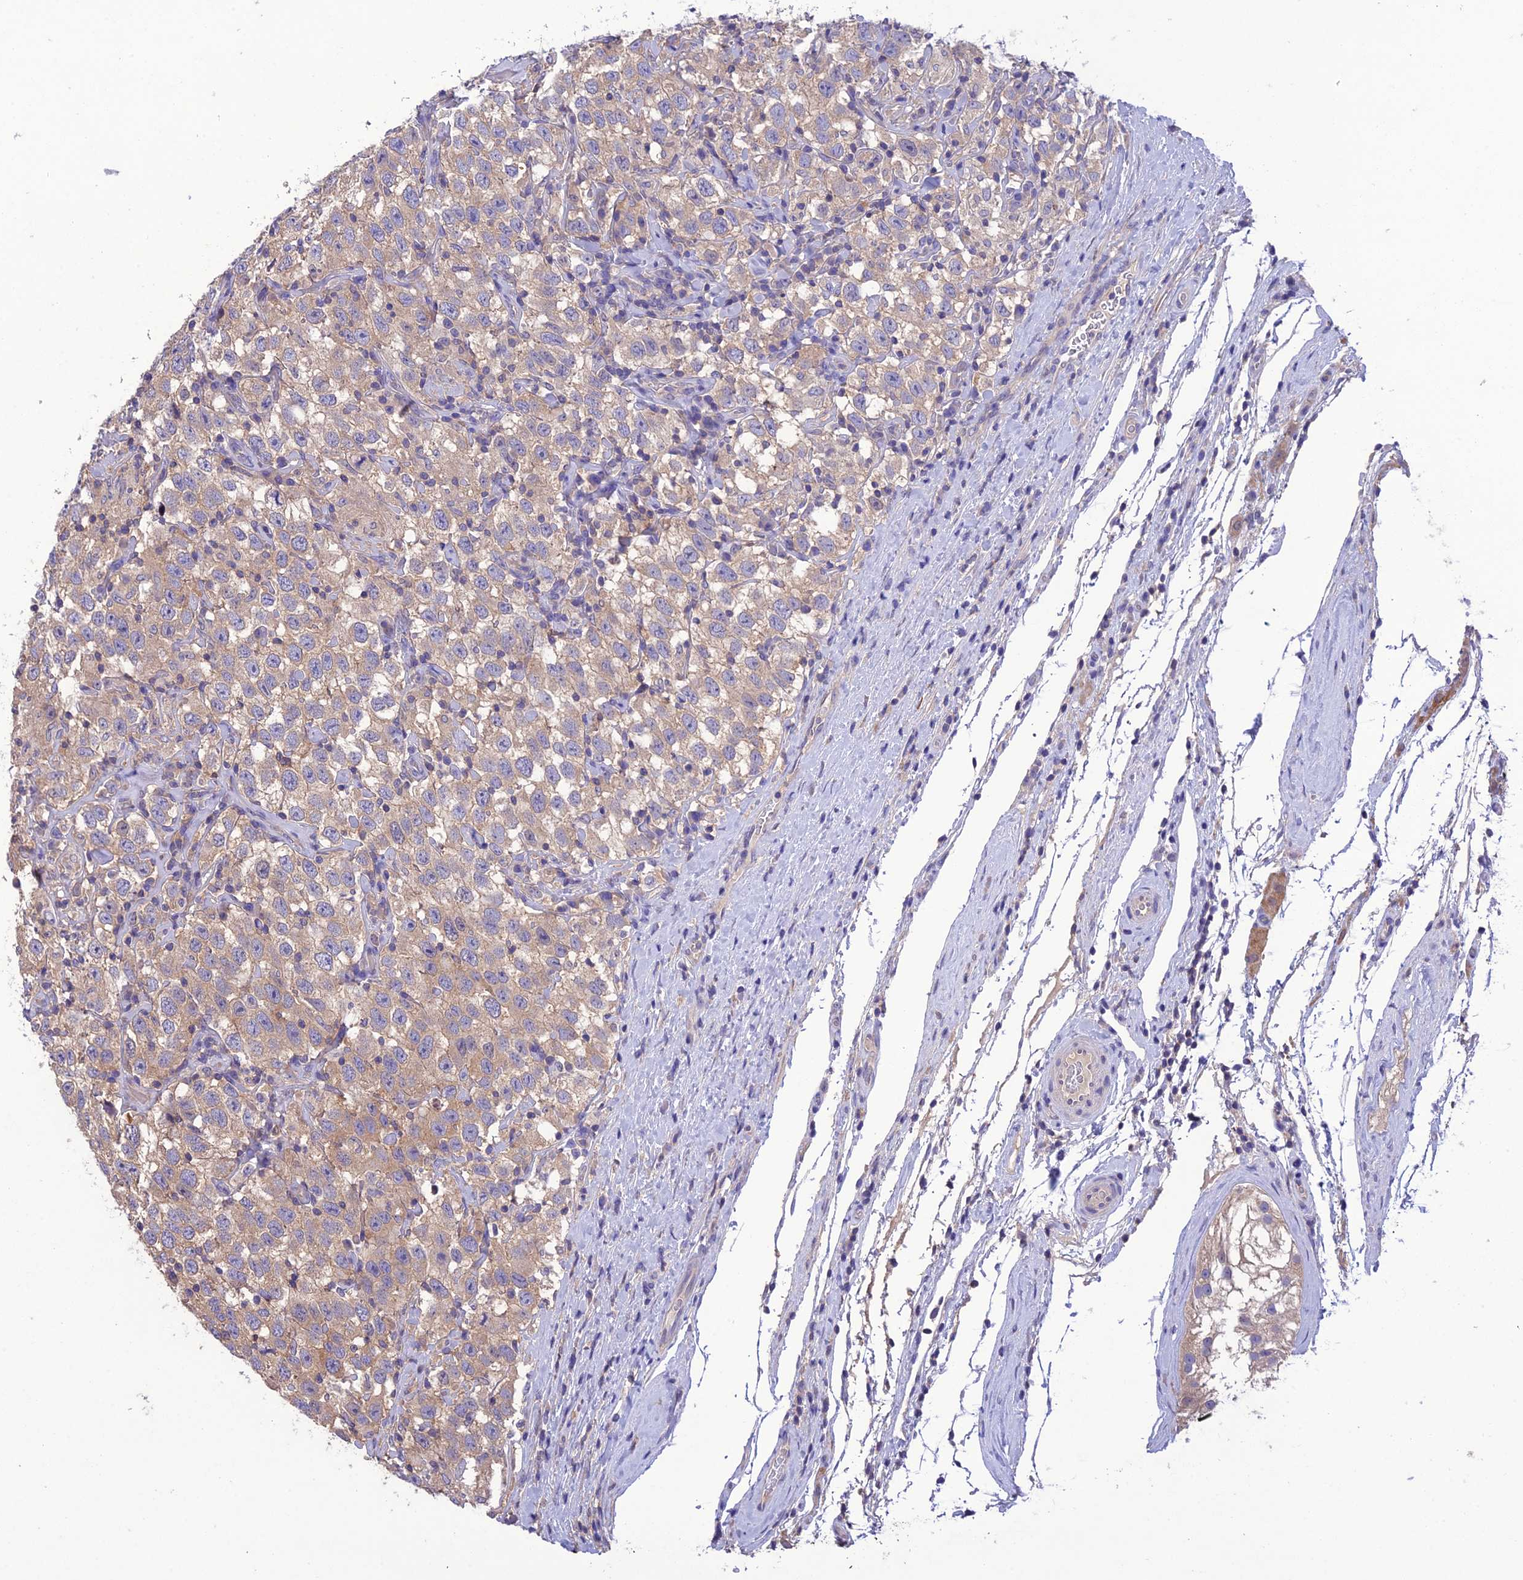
{"staining": {"intensity": "weak", "quantity": ">75%", "location": "cytoplasmic/membranous"}, "tissue": "testis cancer", "cell_type": "Tumor cells", "image_type": "cancer", "snomed": [{"axis": "morphology", "description": "Seminoma, NOS"}, {"axis": "topography", "description": "Testis"}], "caption": "IHC staining of testis cancer, which exhibits low levels of weak cytoplasmic/membranous positivity in approximately >75% of tumor cells indicating weak cytoplasmic/membranous protein positivity. The staining was performed using DAB (brown) for protein detection and nuclei were counterstained in hematoxylin (blue).", "gene": "SNX24", "patient": {"sex": "male", "age": 41}}